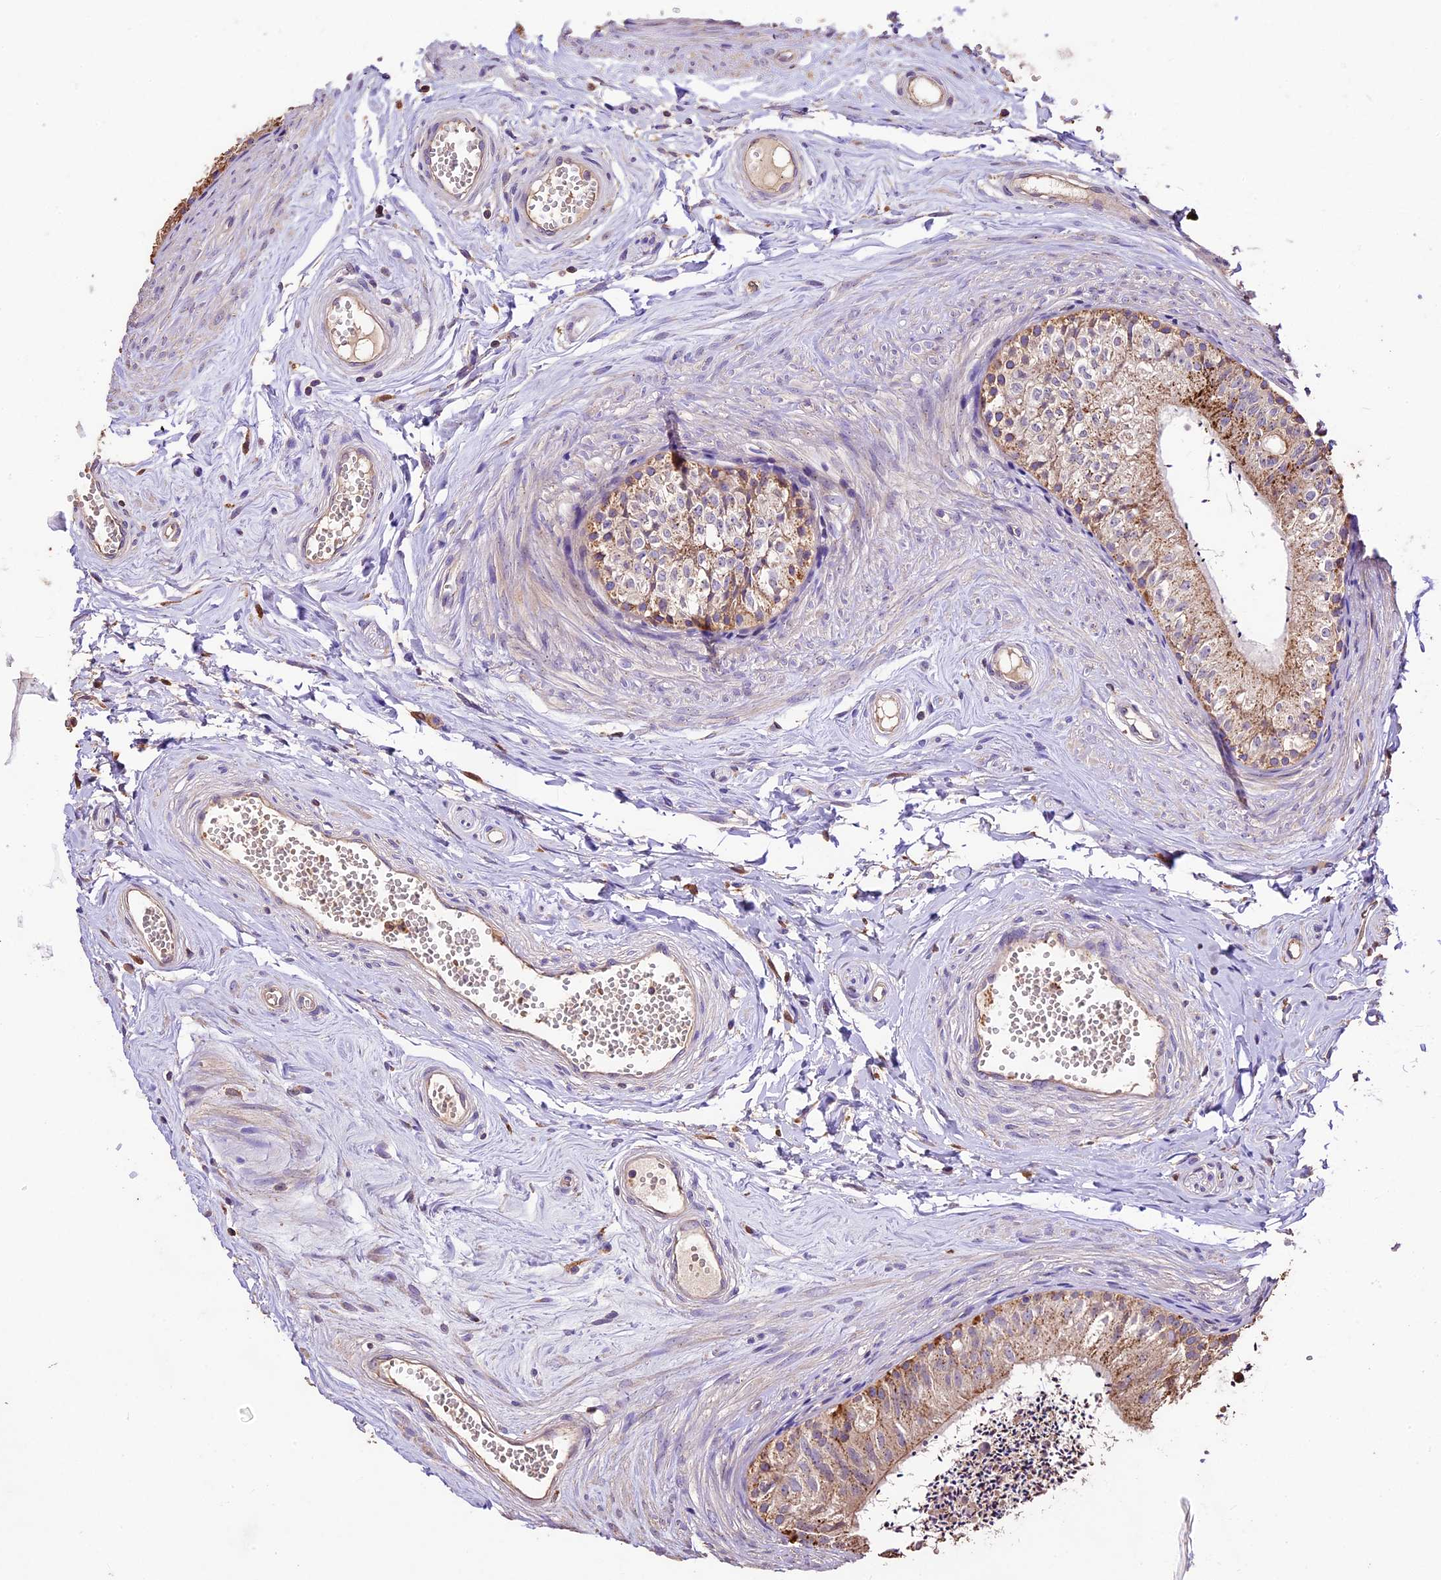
{"staining": {"intensity": "moderate", "quantity": ">75%", "location": "cytoplasmic/membranous"}, "tissue": "epididymis", "cell_type": "Glandular cells", "image_type": "normal", "snomed": [{"axis": "morphology", "description": "Normal tissue, NOS"}, {"axis": "topography", "description": "Epididymis"}], "caption": "Immunohistochemistry (DAB (3,3'-diaminobenzidine)) staining of unremarkable human epididymis displays moderate cytoplasmic/membranous protein expression in about >75% of glandular cells. The staining was performed using DAB (3,3'-diaminobenzidine), with brown indicating positive protein expression. Nuclei are stained blue with hematoxylin.", "gene": "CRLF1", "patient": {"sex": "male", "age": 56}}